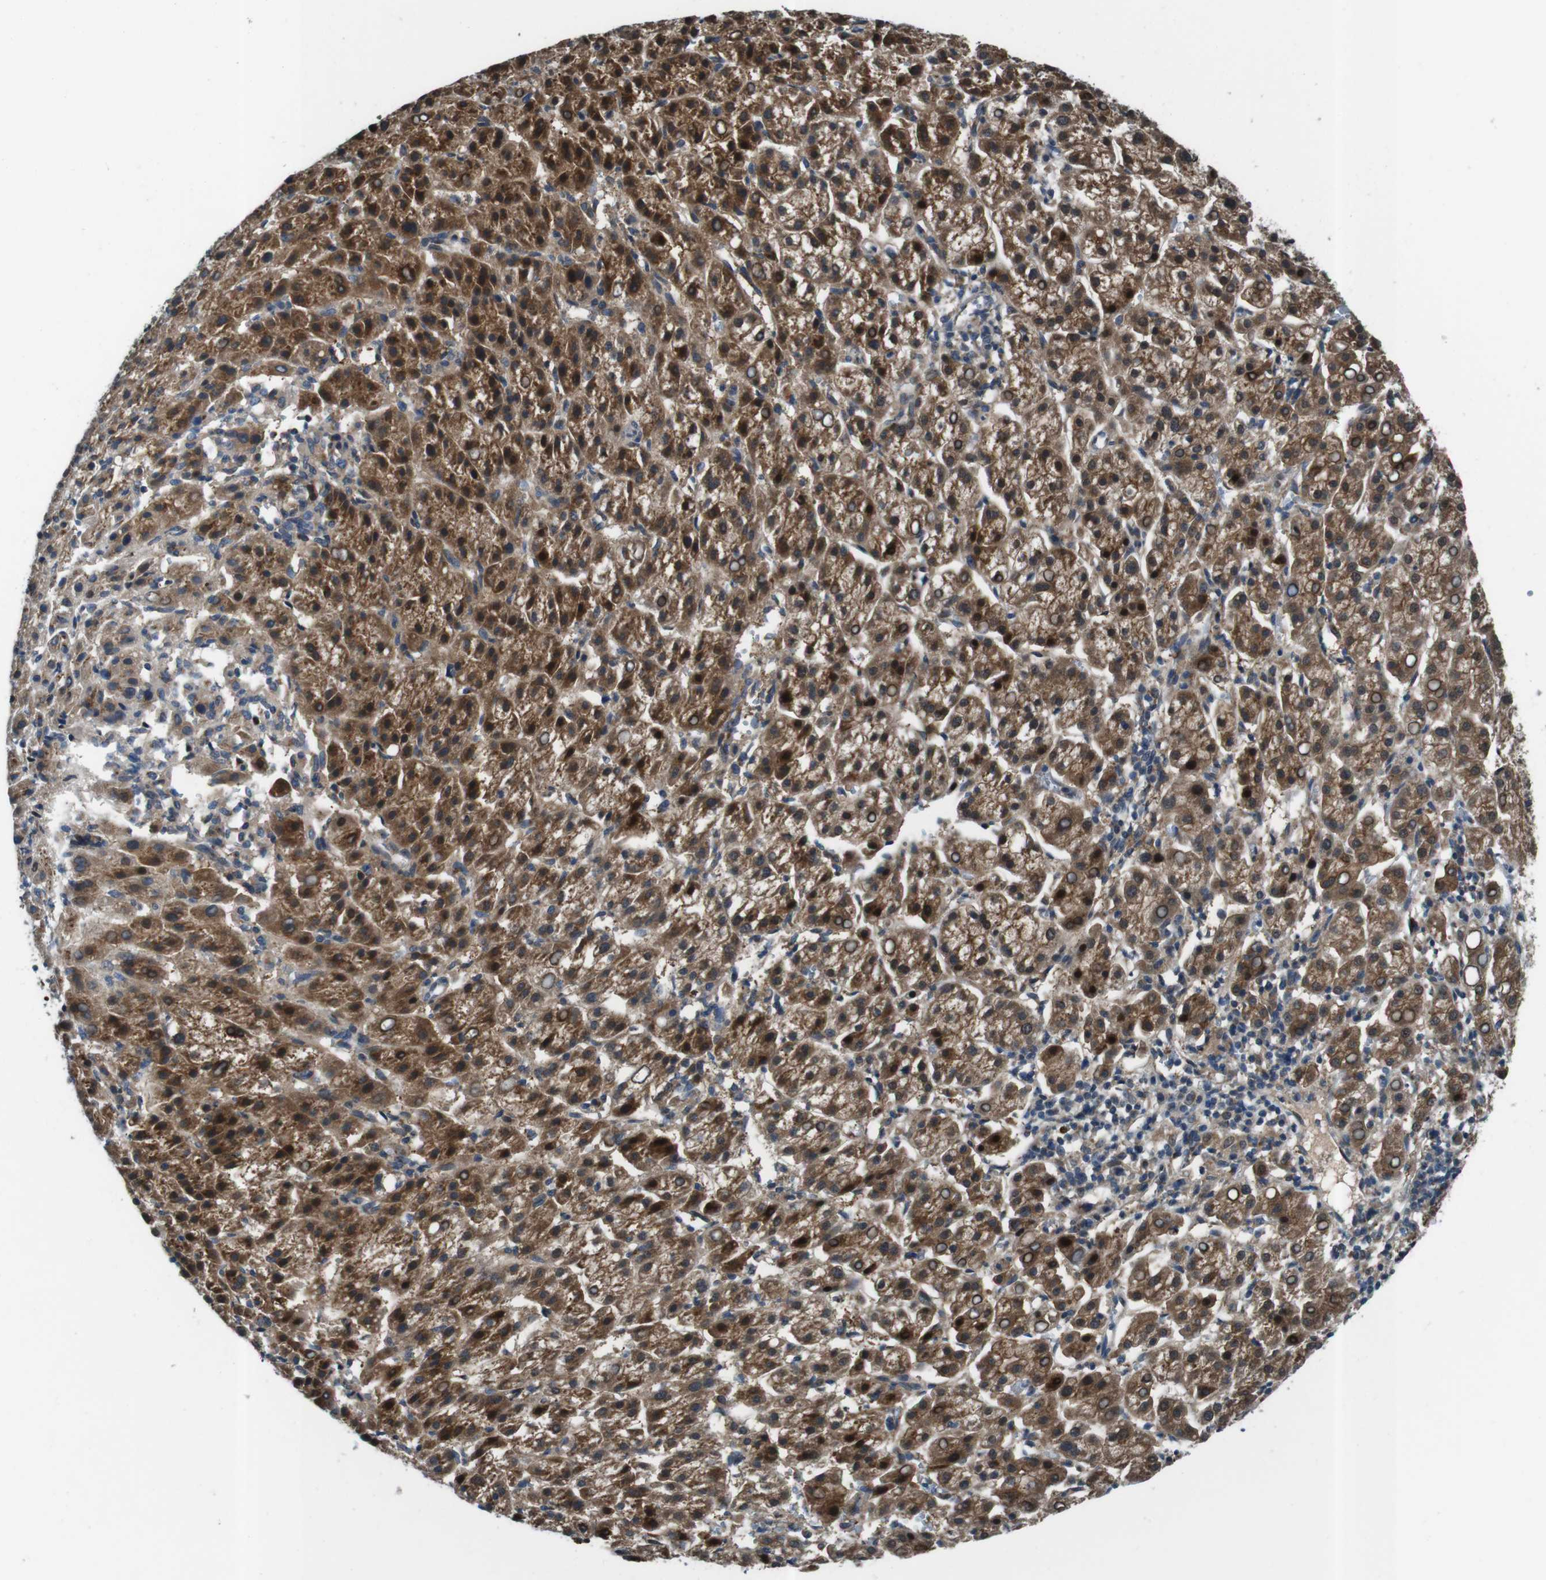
{"staining": {"intensity": "strong", "quantity": ">75%", "location": "cytoplasmic/membranous,nuclear"}, "tissue": "liver cancer", "cell_type": "Tumor cells", "image_type": "cancer", "snomed": [{"axis": "morphology", "description": "Carcinoma, Hepatocellular, NOS"}, {"axis": "topography", "description": "Liver"}], "caption": "A brown stain shows strong cytoplasmic/membranous and nuclear positivity of a protein in human liver cancer tumor cells.", "gene": "LRP5", "patient": {"sex": "female", "age": 58}}